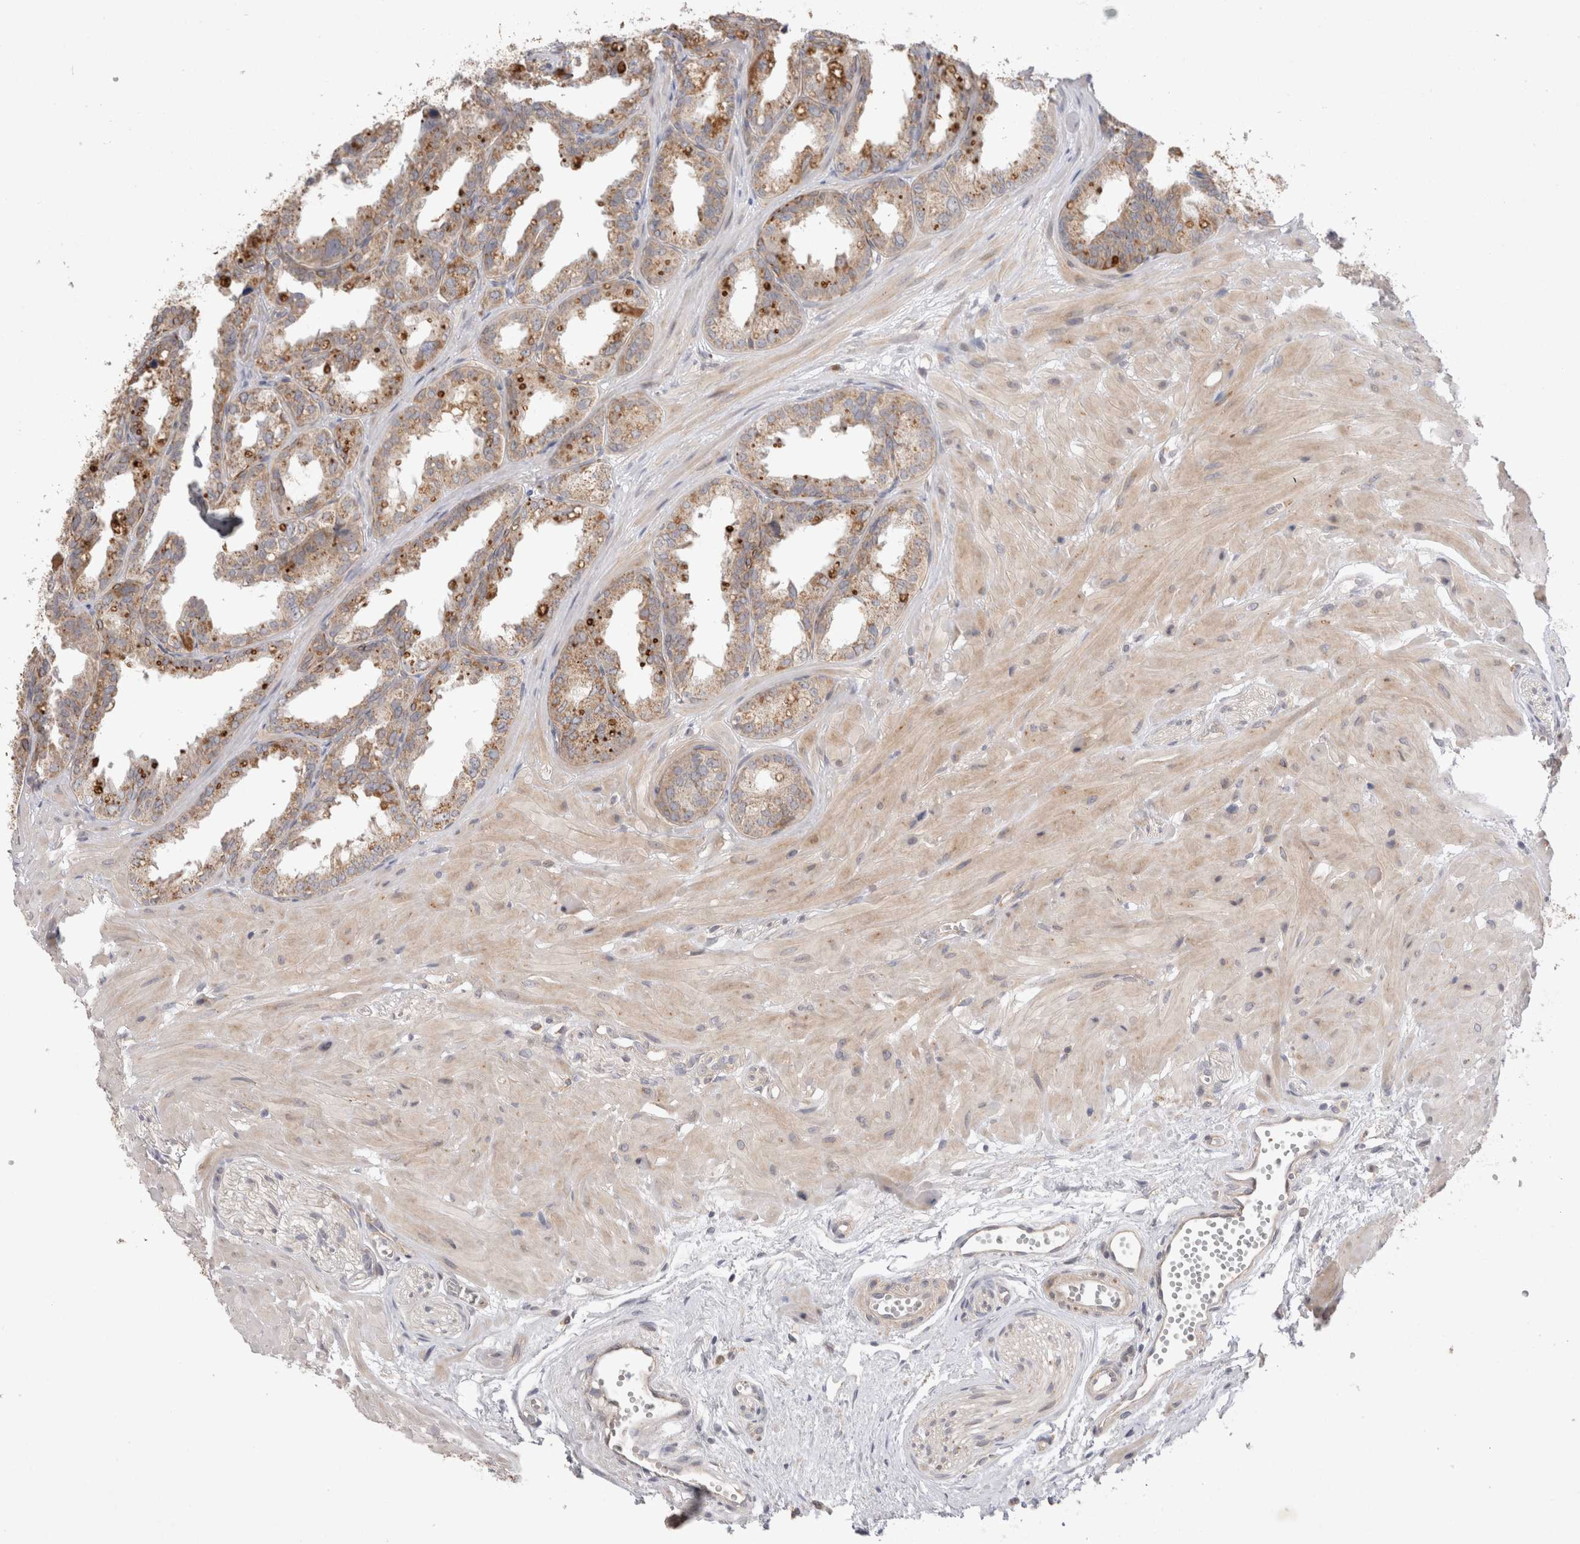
{"staining": {"intensity": "moderate", "quantity": ">75%", "location": "cytoplasmic/membranous"}, "tissue": "seminal vesicle", "cell_type": "Glandular cells", "image_type": "normal", "snomed": [{"axis": "morphology", "description": "Normal tissue, NOS"}, {"axis": "topography", "description": "Prostate"}, {"axis": "topography", "description": "Seminal veicle"}], "caption": "Immunohistochemical staining of benign seminal vesicle demonstrates moderate cytoplasmic/membranous protein expression in approximately >75% of glandular cells. (Stains: DAB in brown, nuclei in blue, Microscopy: brightfield microscopy at high magnification).", "gene": "NPC1", "patient": {"sex": "male", "age": 51}}